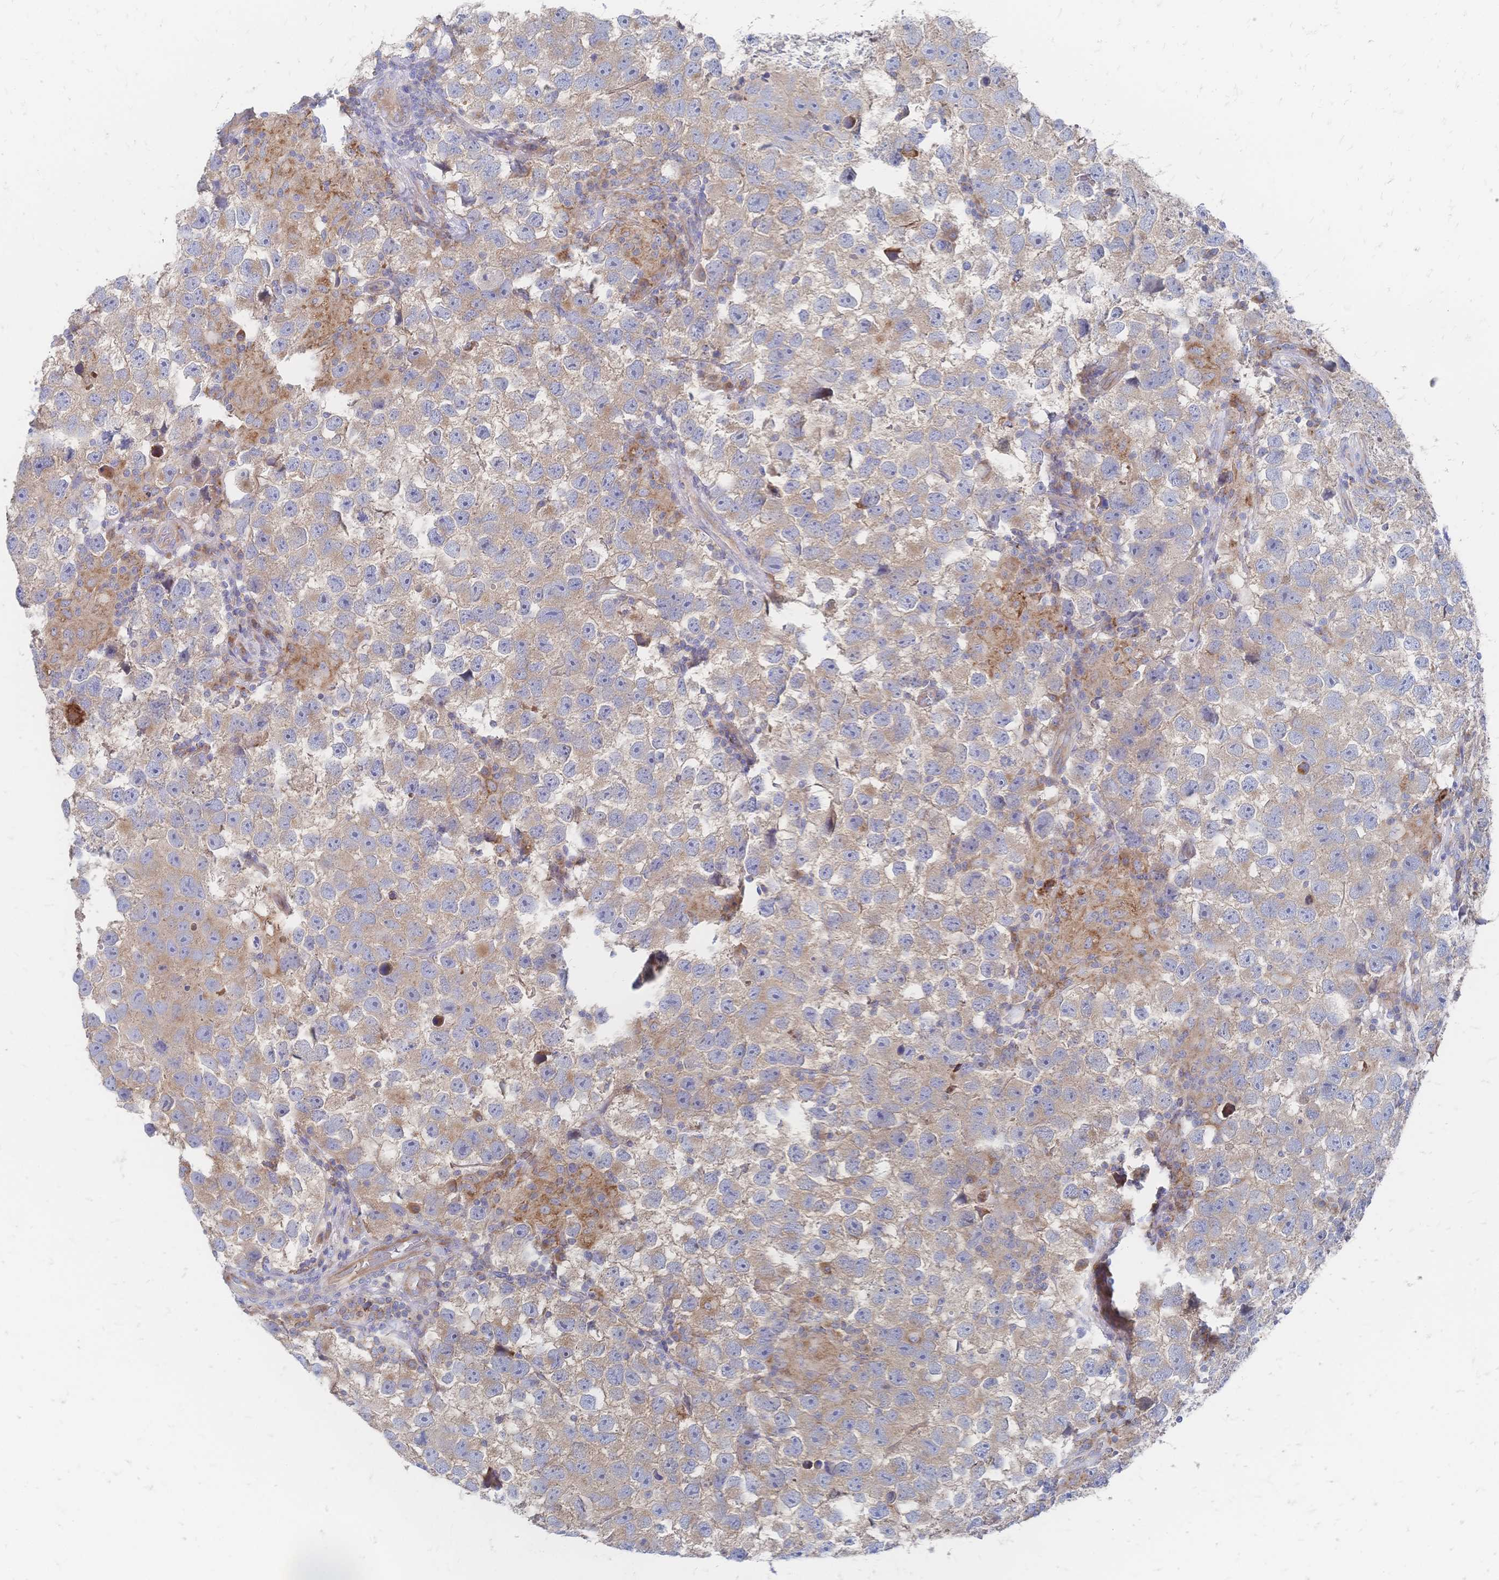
{"staining": {"intensity": "weak", "quantity": ">75%", "location": "cytoplasmic/membranous"}, "tissue": "testis cancer", "cell_type": "Tumor cells", "image_type": "cancer", "snomed": [{"axis": "morphology", "description": "Seminoma, NOS"}, {"axis": "topography", "description": "Testis"}], "caption": "Brown immunohistochemical staining in testis seminoma shows weak cytoplasmic/membranous positivity in about >75% of tumor cells. (DAB IHC, brown staining for protein, blue staining for nuclei).", "gene": "SORBS1", "patient": {"sex": "male", "age": 26}}